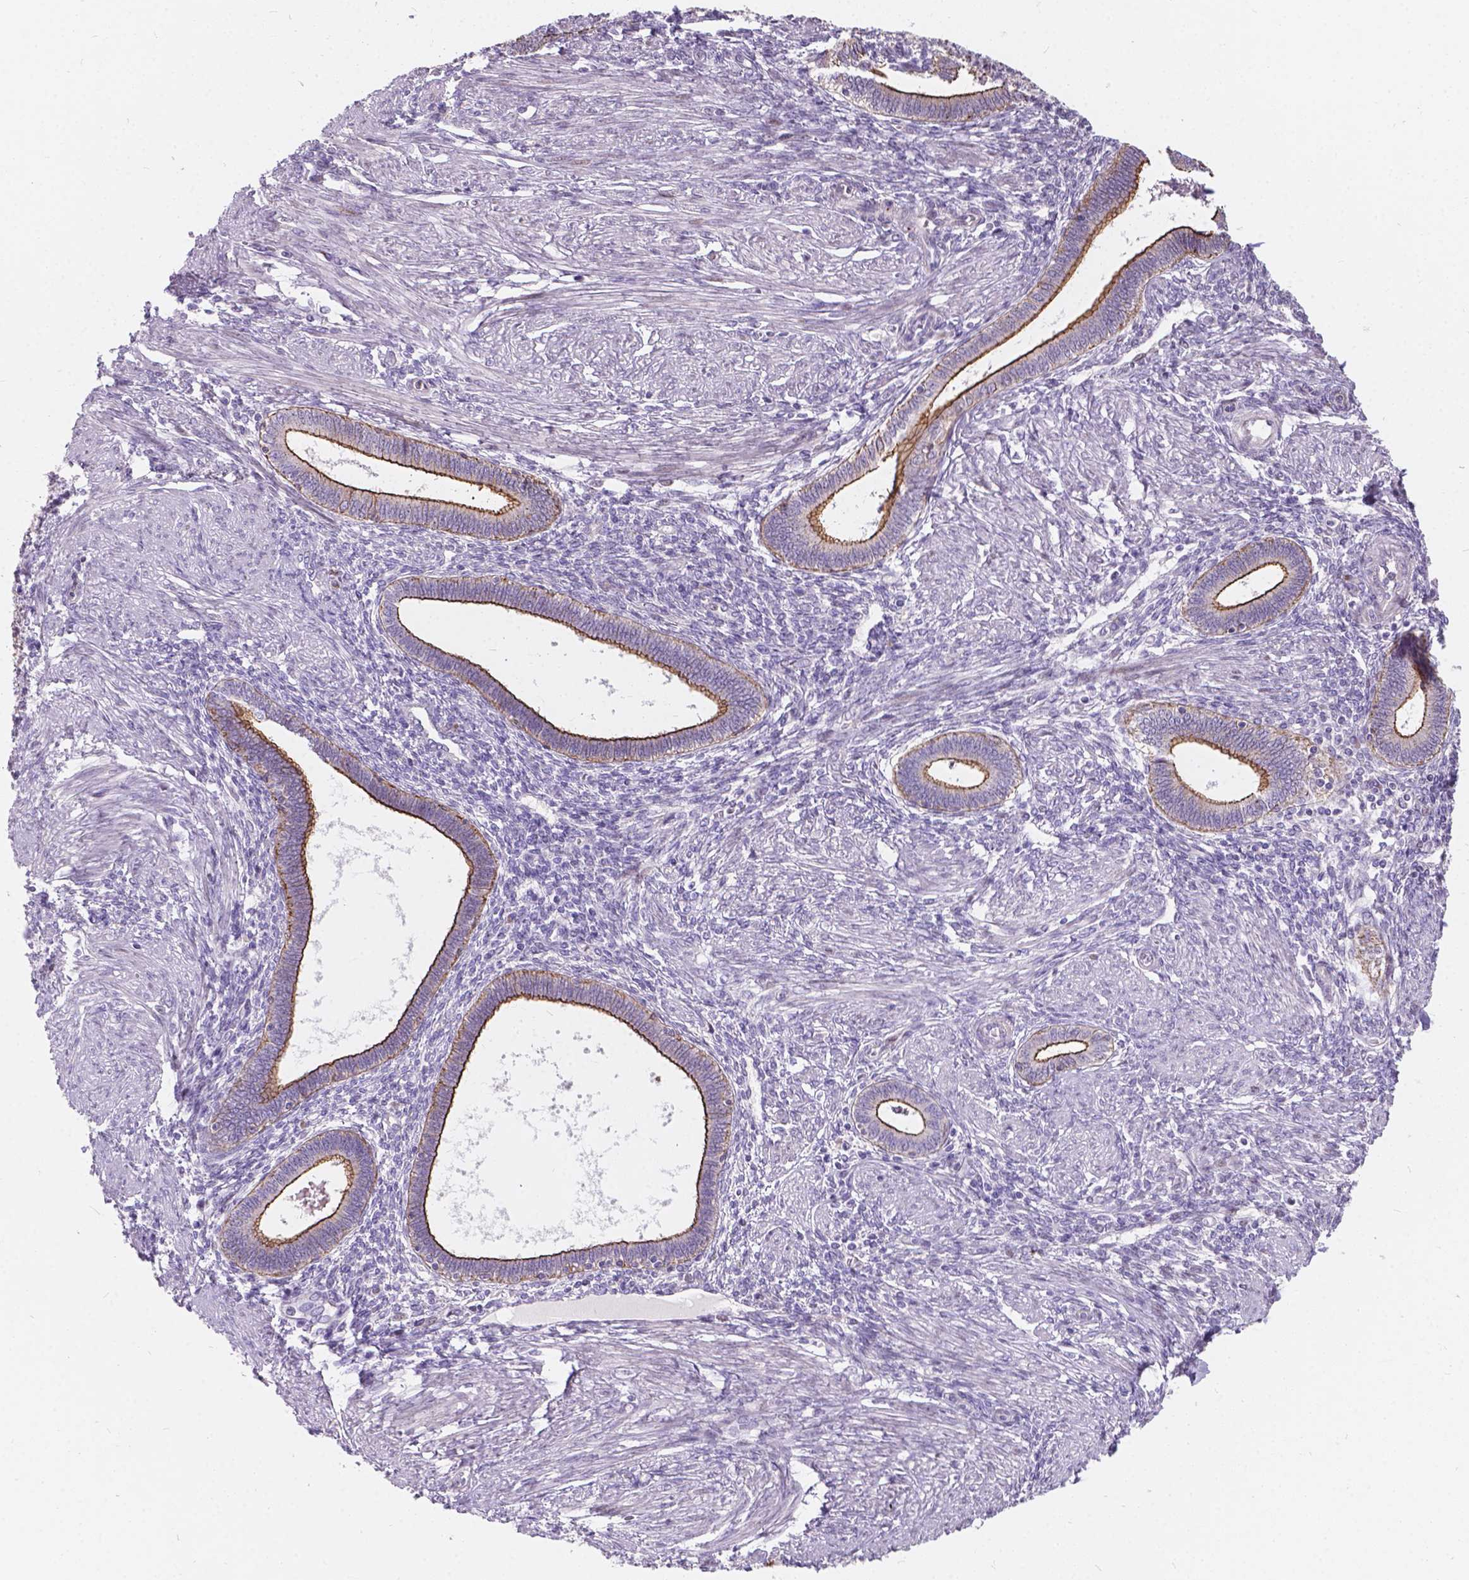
{"staining": {"intensity": "negative", "quantity": "none", "location": "none"}, "tissue": "endometrium", "cell_type": "Cells in endometrial stroma", "image_type": "normal", "snomed": [{"axis": "morphology", "description": "Normal tissue, NOS"}, {"axis": "topography", "description": "Endometrium"}], "caption": "The image demonstrates no significant positivity in cells in endometrial stroma of endometrium.", "gene": "MYH14", "patient": {"sex": "female", "age": 42}}